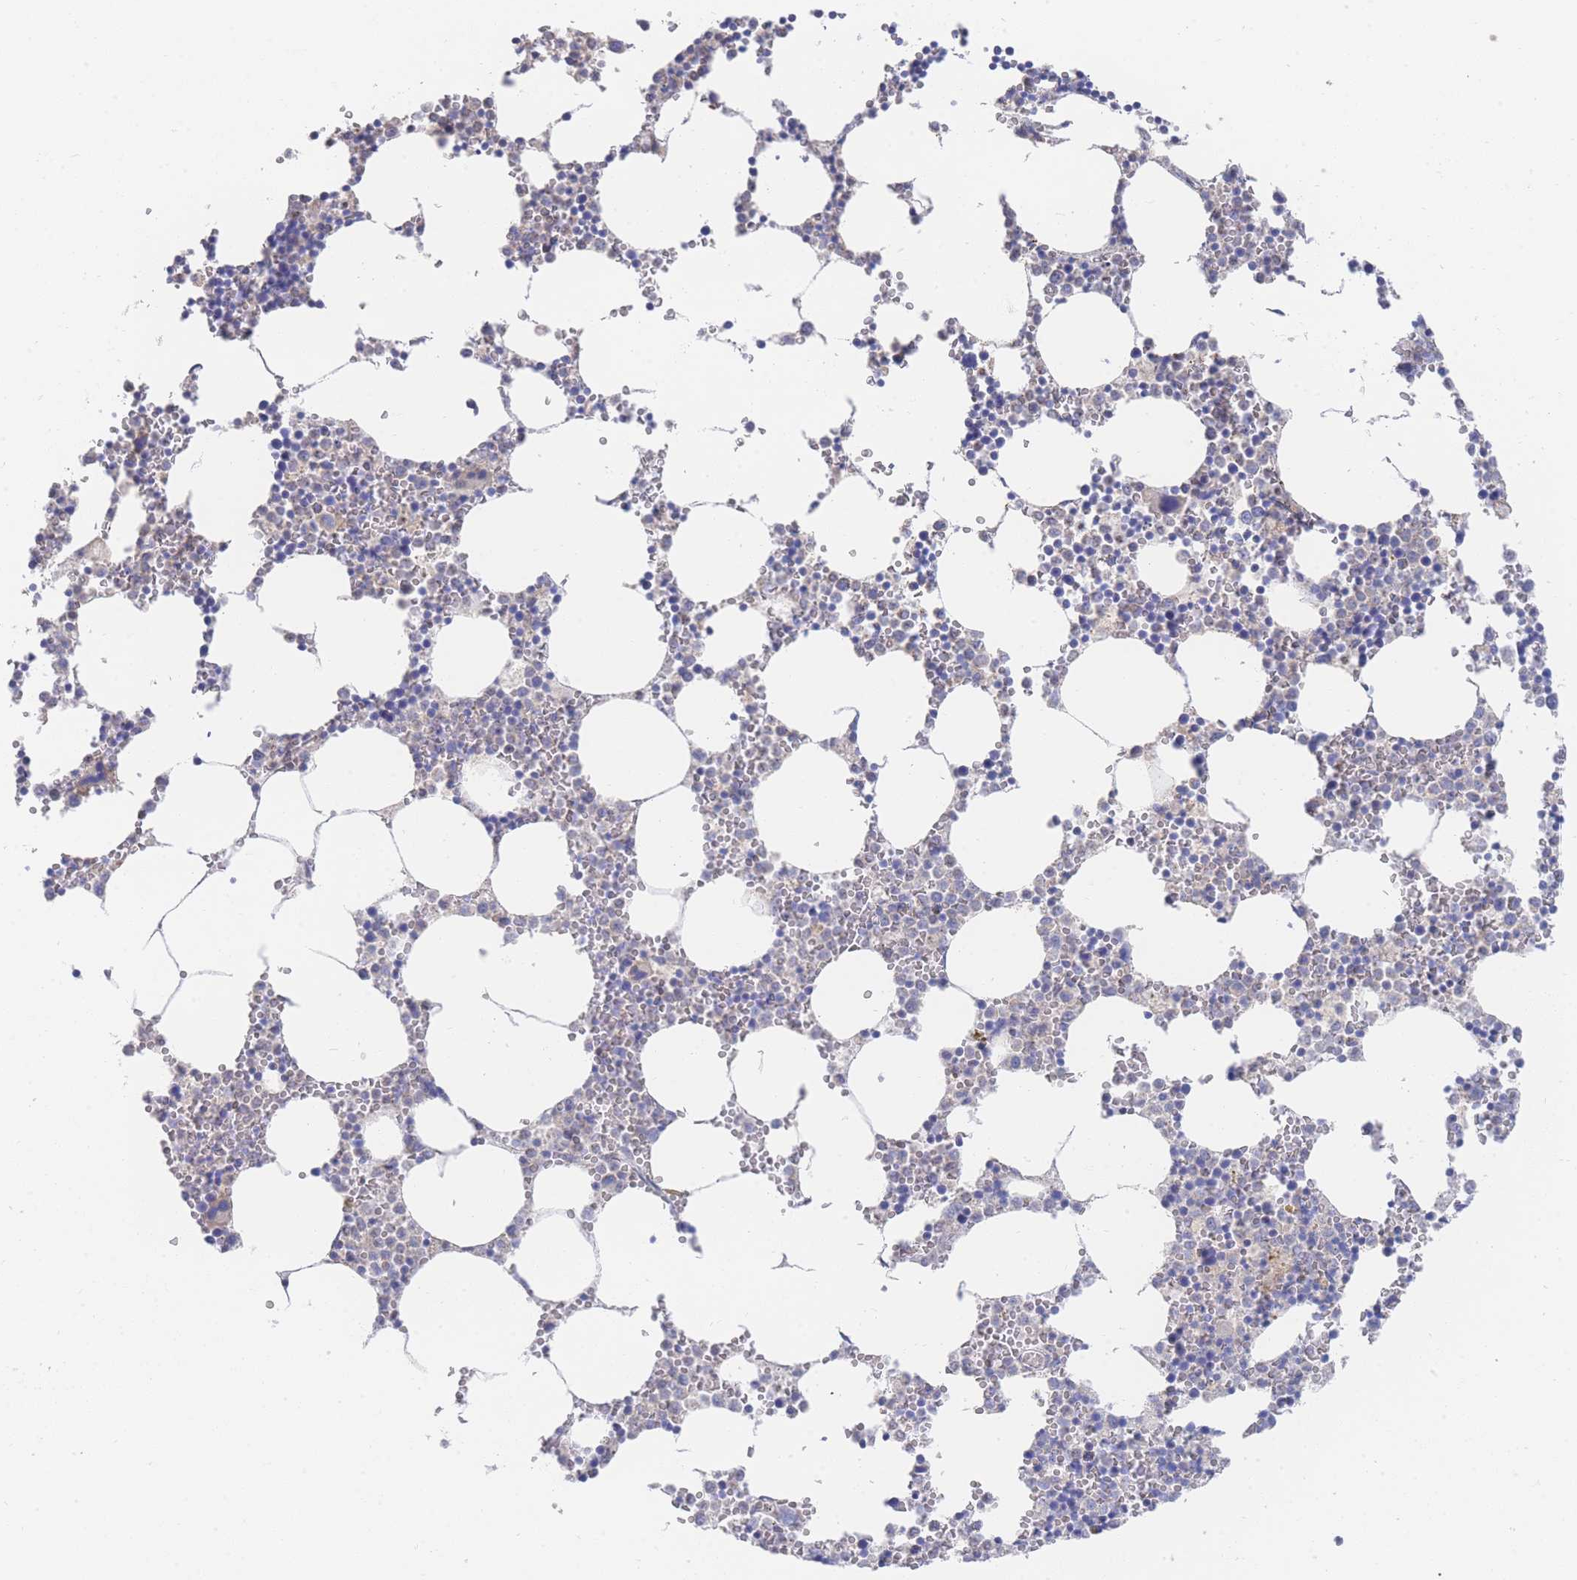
{"staining": {"intensity": "negative", "quantity": "none", "location": "none"}, "tissue": "bone marrow", "cell_type": "Hematopoietic cells", "image_type": "normal", "snomed": [{"axis": "morphology", "description": "Normal tissue, NOS"}, {"axis": "topography", "description": "Bone marrow"}], "caption": "Immunohistochemical staining of benign human bone marrow exhibits no significant staining in hematopoietic cells.", "gene": "ZNF142", "patient": {"sex": "female", "age": 64}}